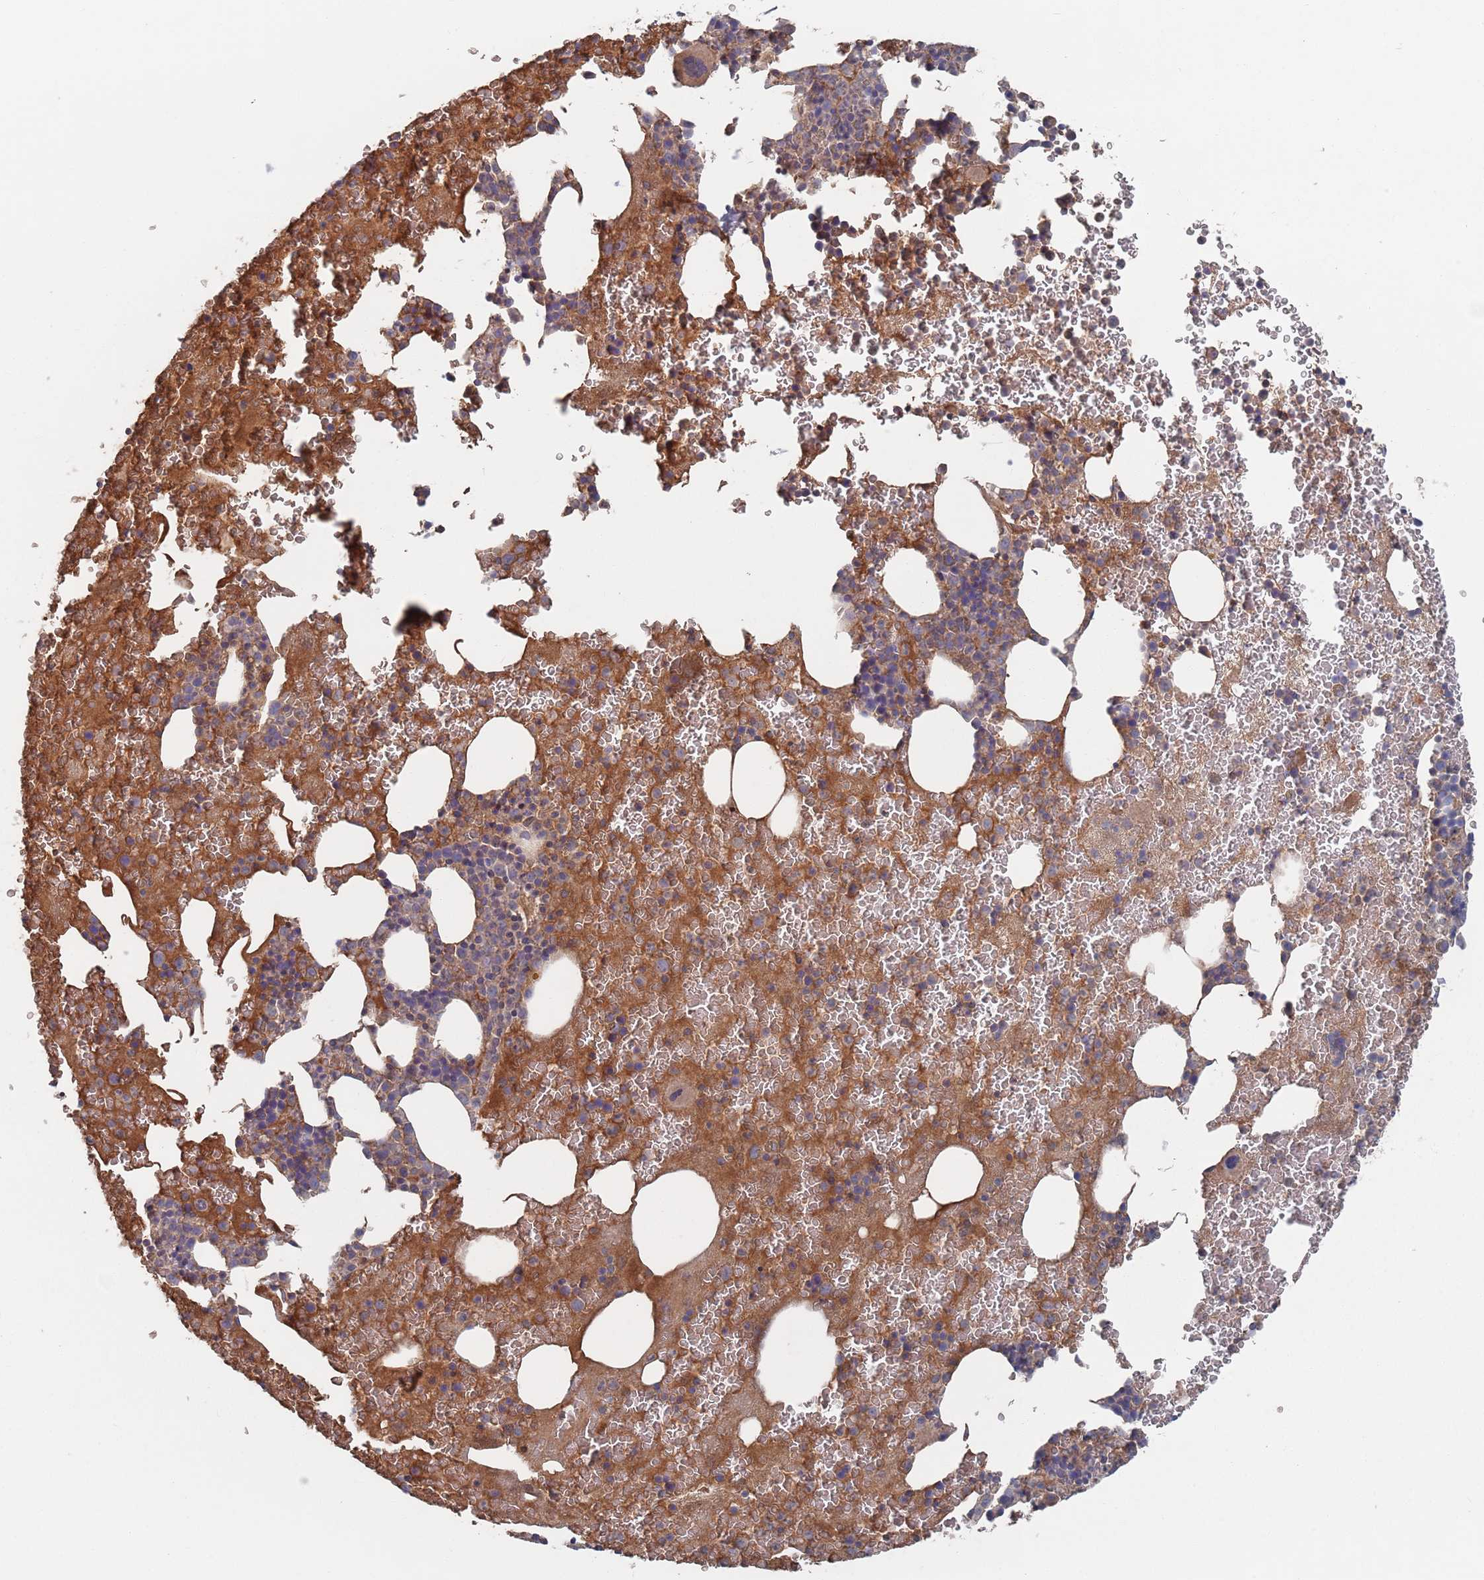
{"staining": {"intensity": "weak", "quantity": "25%-75%", "location": "cytoplasmic/membranous"}, "tissue": "bone marrow", "cell_type": "Hematopoietic cells", "image_type": "normal", "snomed": [{"axis": "morphology", "description": "Normal tissue, NOS"}, {"axis": "topography", "description": "Bone marrow"}], "caption": "An image of bone marrow stained for a protein demonstrates weak cytoplasmic/membranous brown staining in hematopoietic cells. Nuclei are stained in blue.", "gene": "PLEKHA4", "patient": {"sex": "male", "age": 26}}